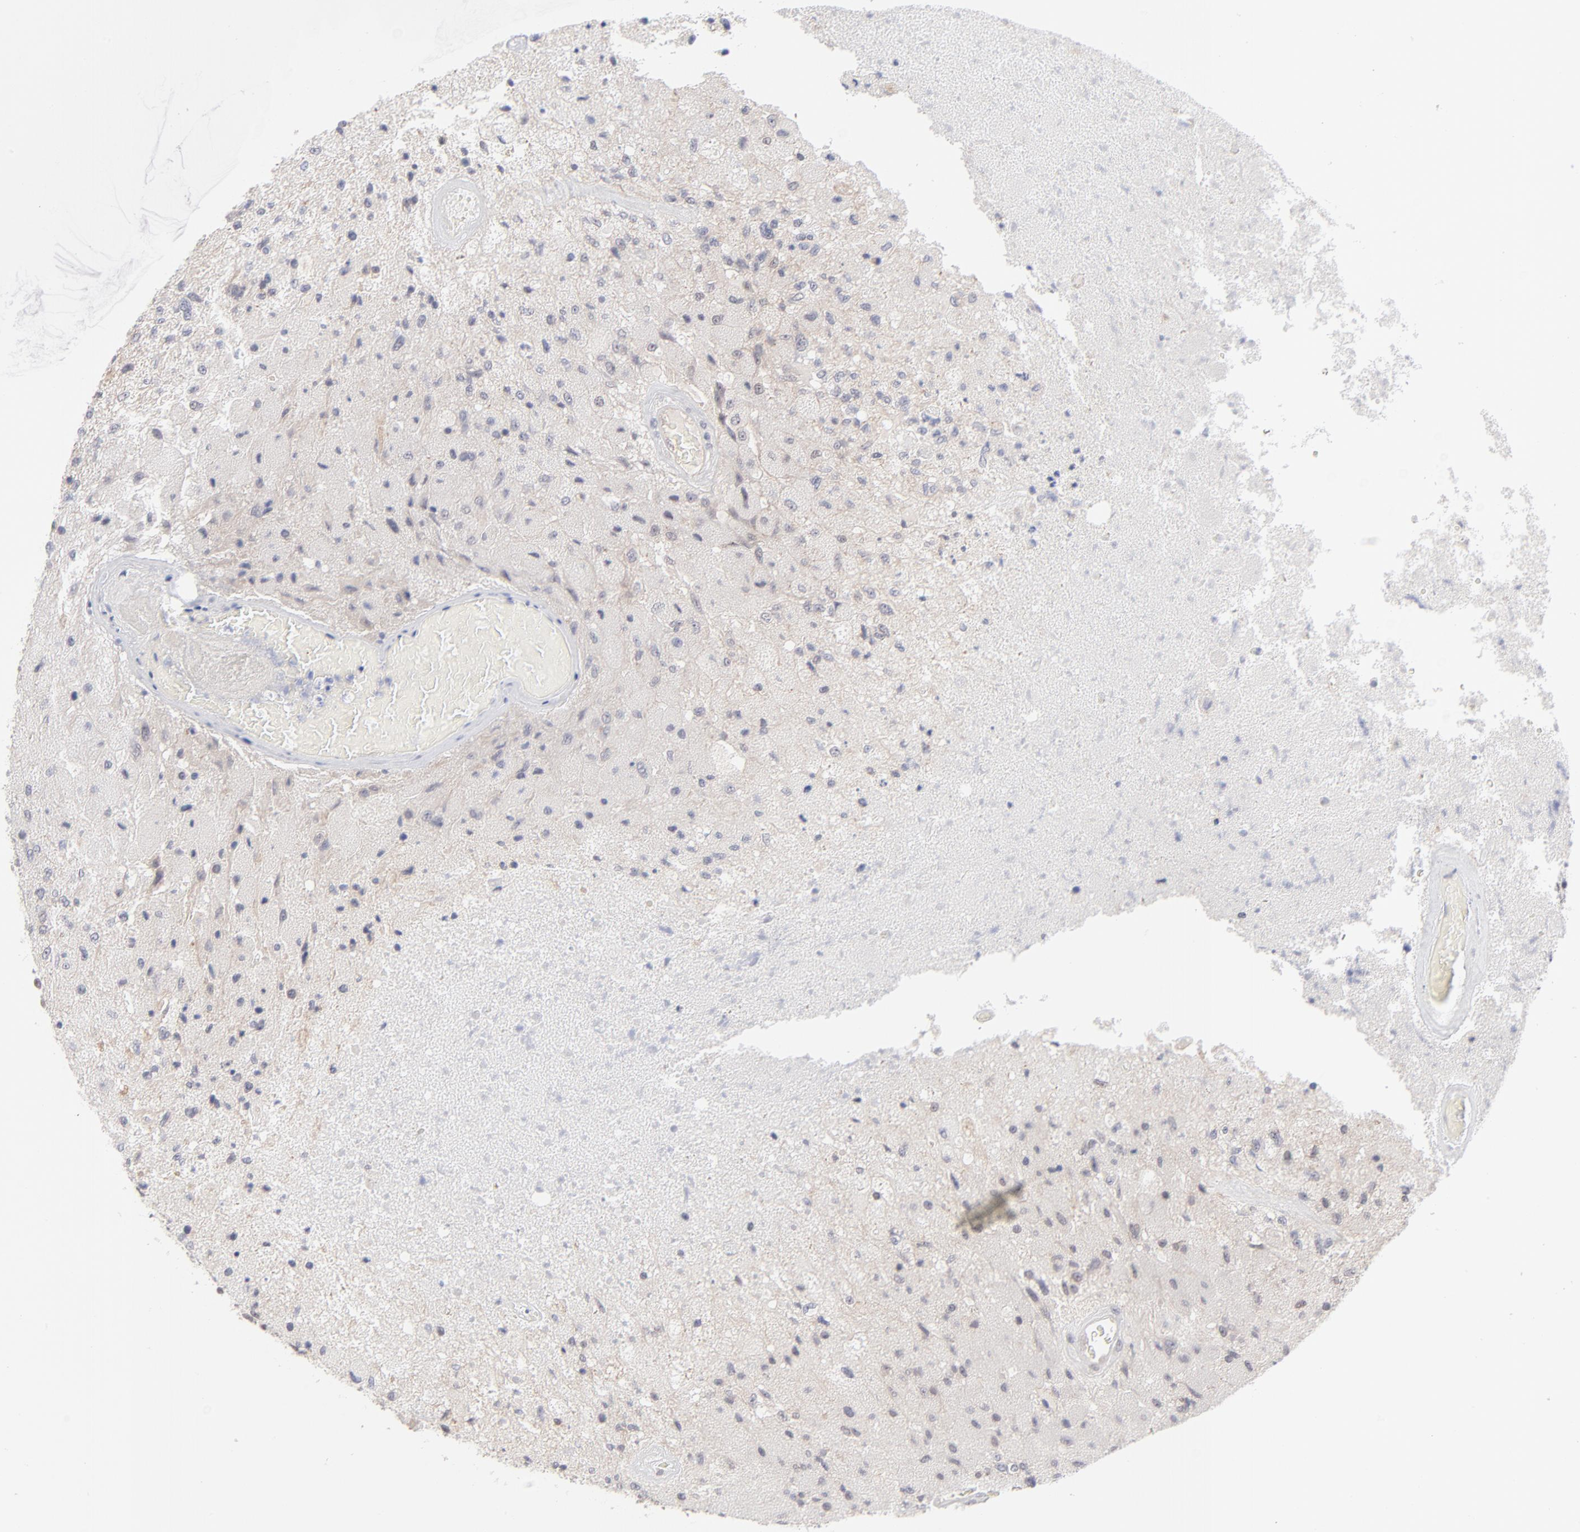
{"staining": {"intensity": "negative", "quantity": "none", "location": "none"}, "tissue": "glioma", "cell_type": "Tumor cells", "image_type": "cancer", "snomed": [{"axis": "morphology", "description": "Normal tissue, NOS"}, {"axis": "morphology", "description": "Glioma, malignant, High grade"}, {"axis": "topography", "description": "Cerebral cortex"}], "caption": "Tumor cells are negative for protein expression in human malignant glioma (high-grade). (DAB immunohistochemistry, high magnification).", "gene": "NBN", "patient": {"sex": "male", "age": 77}}